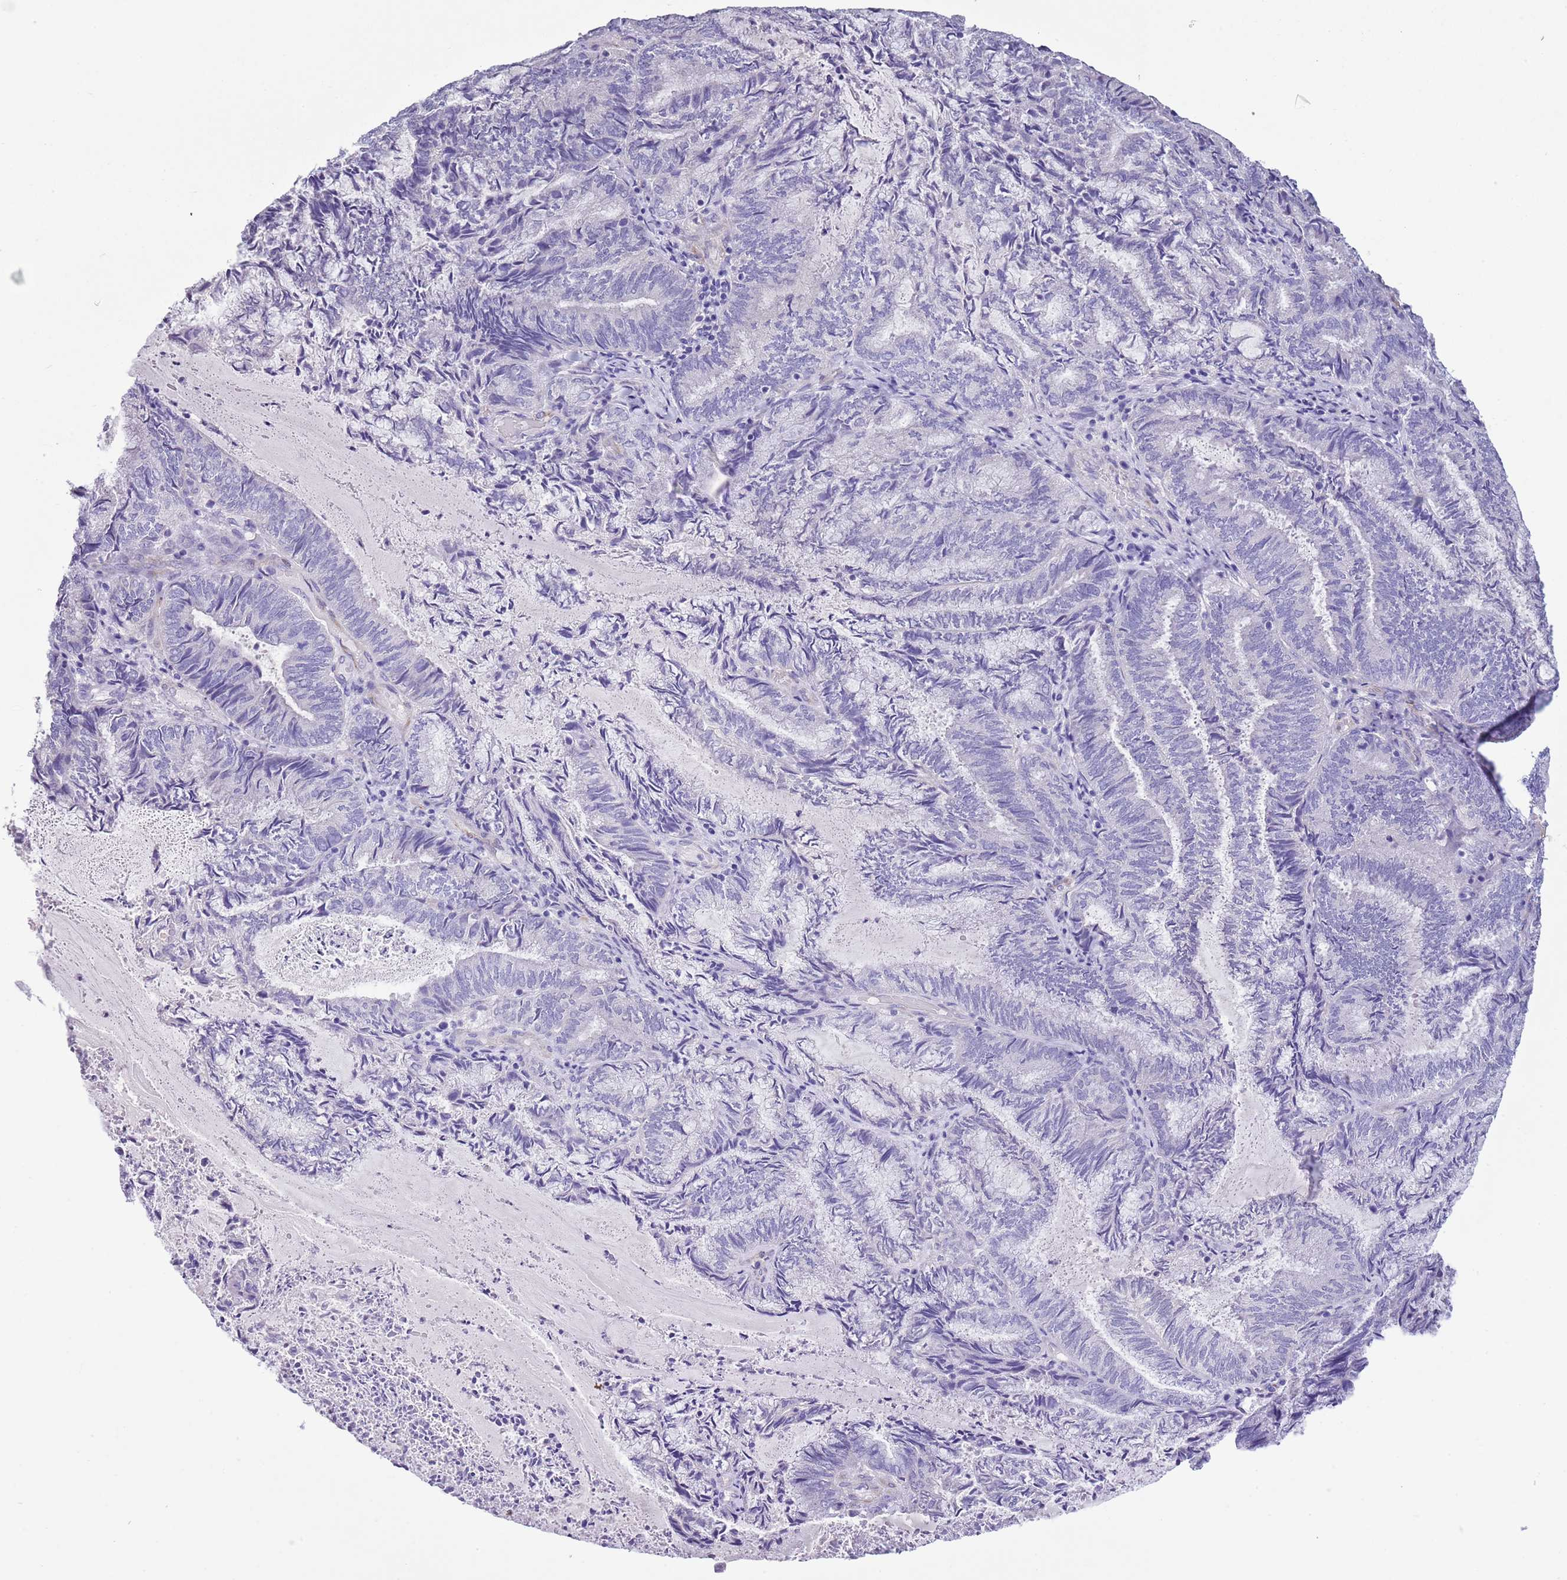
{"staining": {"intensity": "negative", "quantity": "none", "location": "none"}, "tissue": "endometrial cancer", "cell_type": "Tumor cells", "image_type": "cancer", "snomed": [{"axis": "morphology", "description": "Adenocarcinoma, NOS"}, {"axis": "topography", "description": "Endometrium"}], "caption": "This is an immunohistochemistry (IHC) histopathology image of adenocarcinoma (endometrial). There is no staining in tumor cells.", "gene": "TSGA13", "patient": {"sex": "female", "age": 80}}